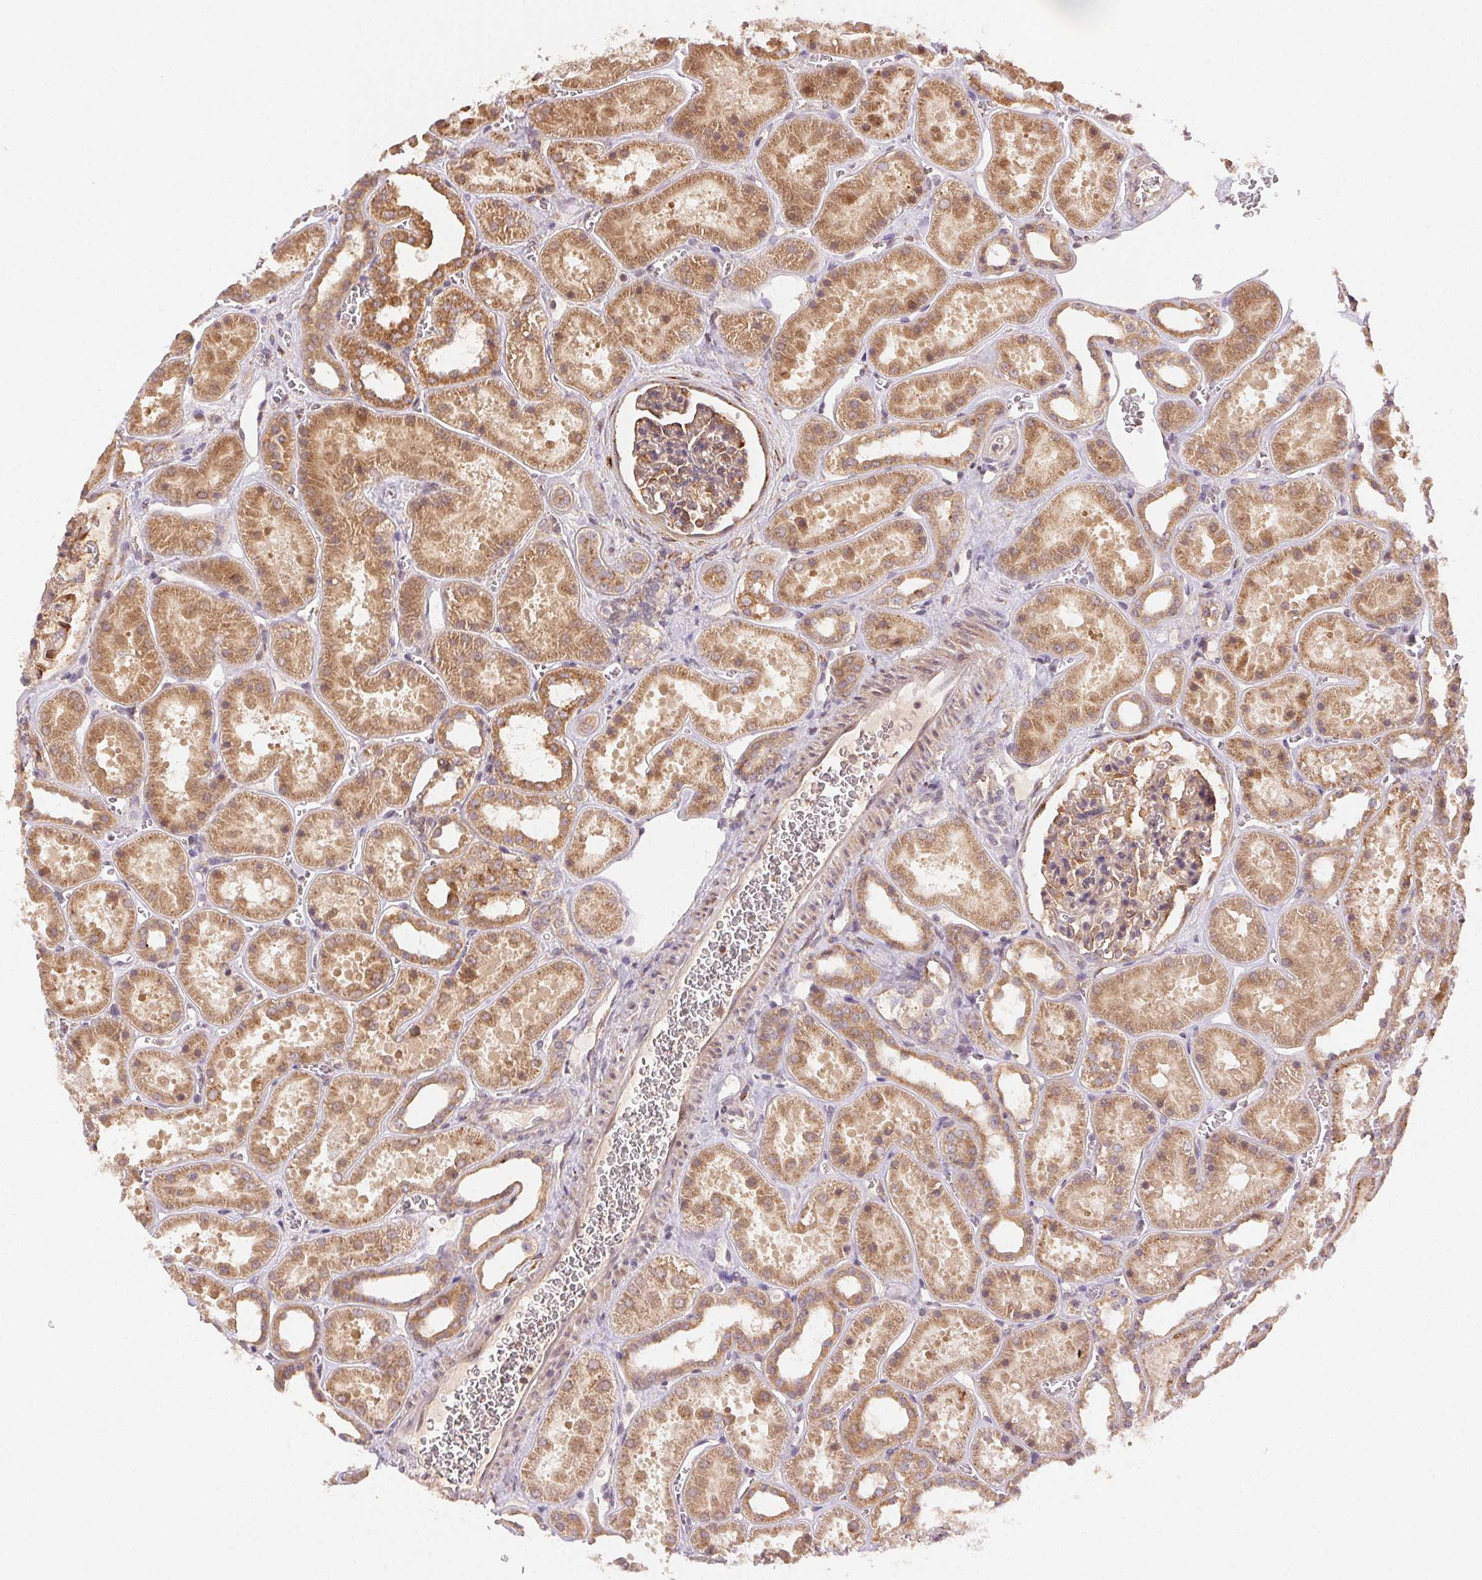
{"staining": {"intensity": "moderate", "quantity": ">75%", "location": "cytoplasmic/membranous"}, "tissue": "kidney", "cell_type": "Cells in glomeruli", "image_type": "normal", "snomed": [{"axis": "morphology", "description": "Normal tissue, NOS"}, {"axis": "topography", "description": "Kidney"}], "caption": "High-power microscopy captured an IHC histopathology image of unremarkable kidney, revealing moderate cytoplasmic/membranous positivity in about >75% of cells in glomeruli. (IHC, brightfield microscopy, high magnification).", "gene": "KLHL15", "patient": {"sex": "female", "age": 41}}